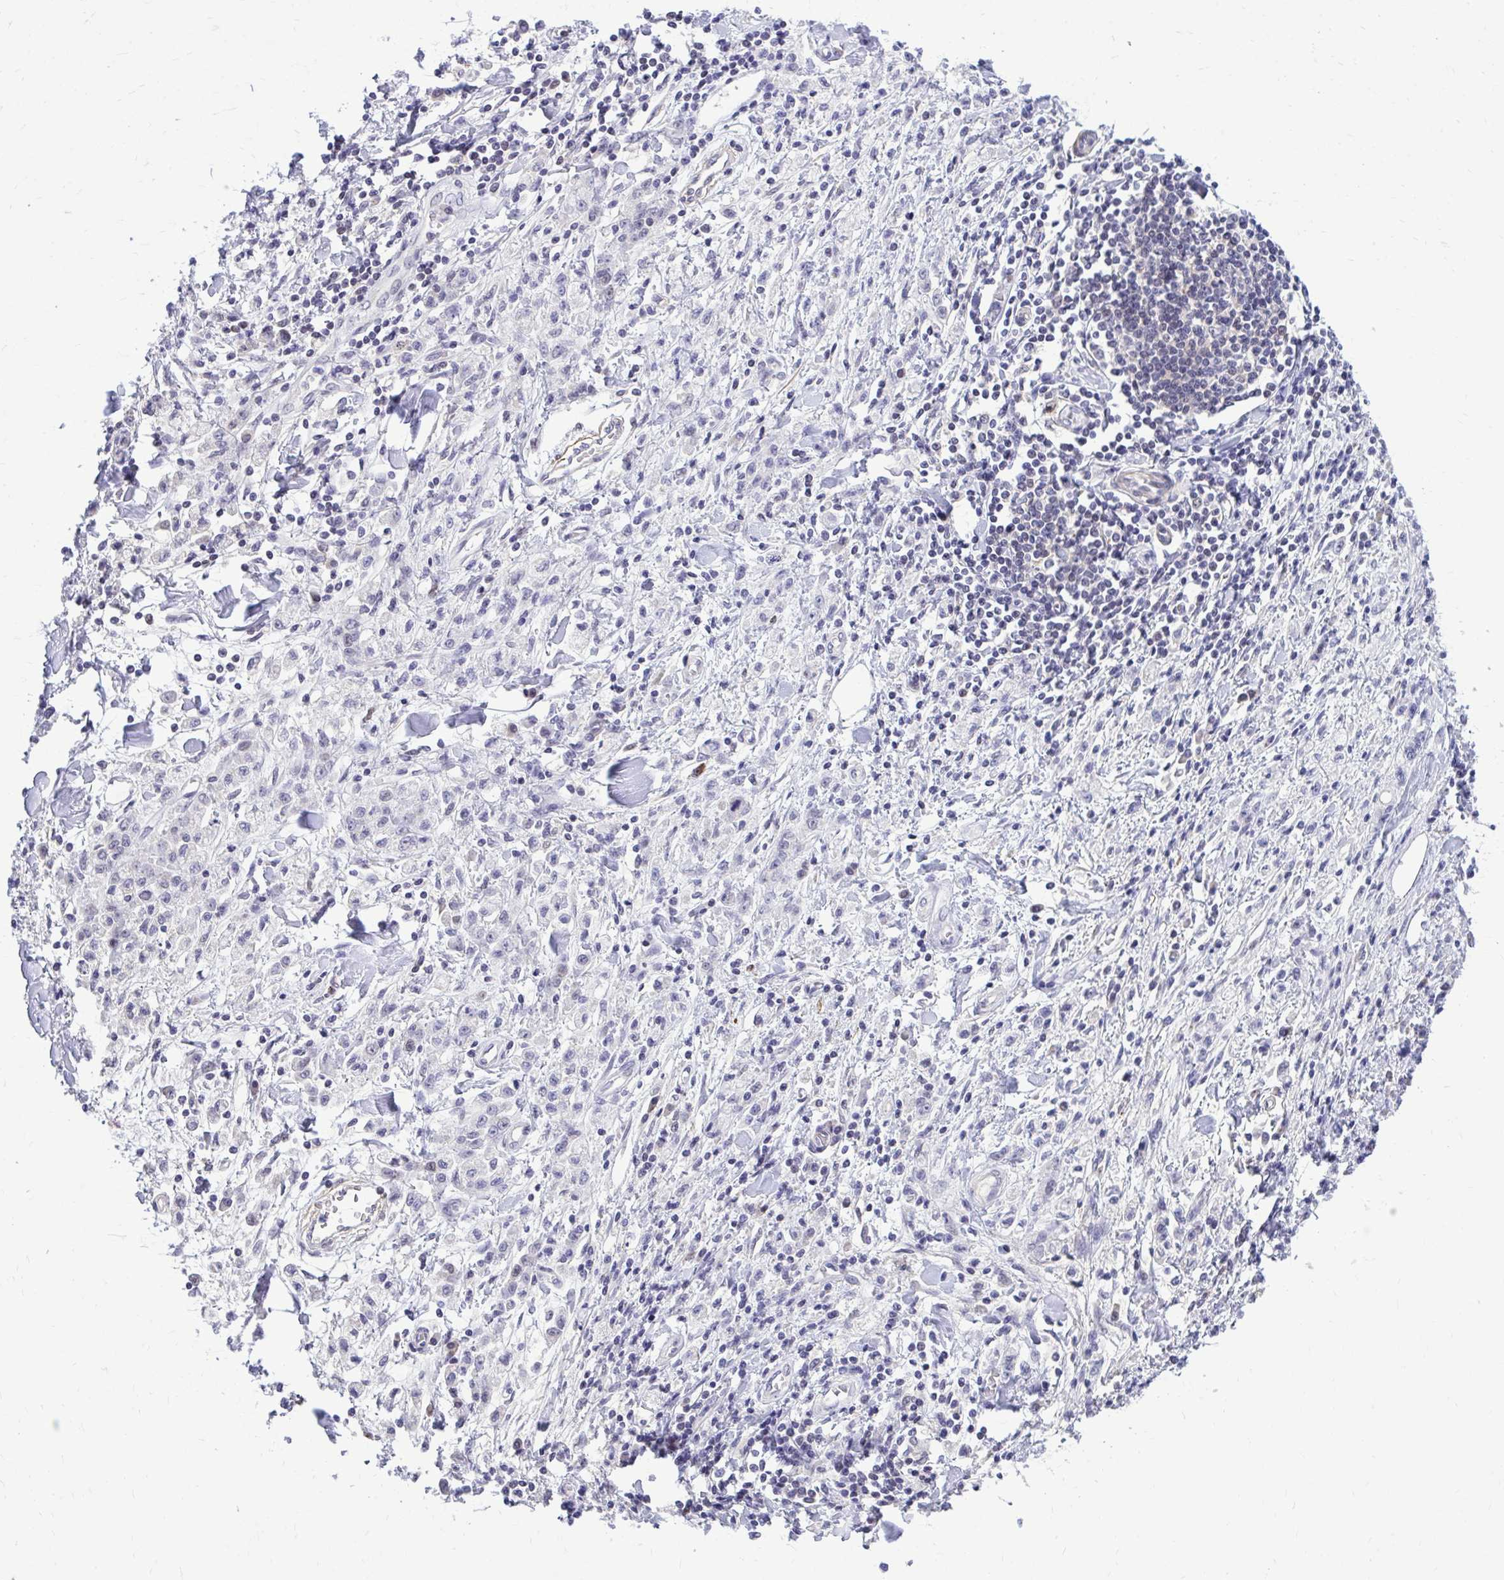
{"staining": {"intensity": "negative", "quantity": "none", "location": "none"}, "tissue": "stomach cancer", "cell_type": "Tumor cells", "image_type": "cancer", "snomed": [{"axis": "morphology", "description": "Adenocarcinoma, NOS"}, {"axis": "topography", "description": "Stomach"}], "caption": "This is an immunohistochemistry photomicrograph of adenocarcinoma (stomach). There is no expression in tumor cells.", "gene": "ZBTB25", "patient": {"sex": "male", "age": 77}}